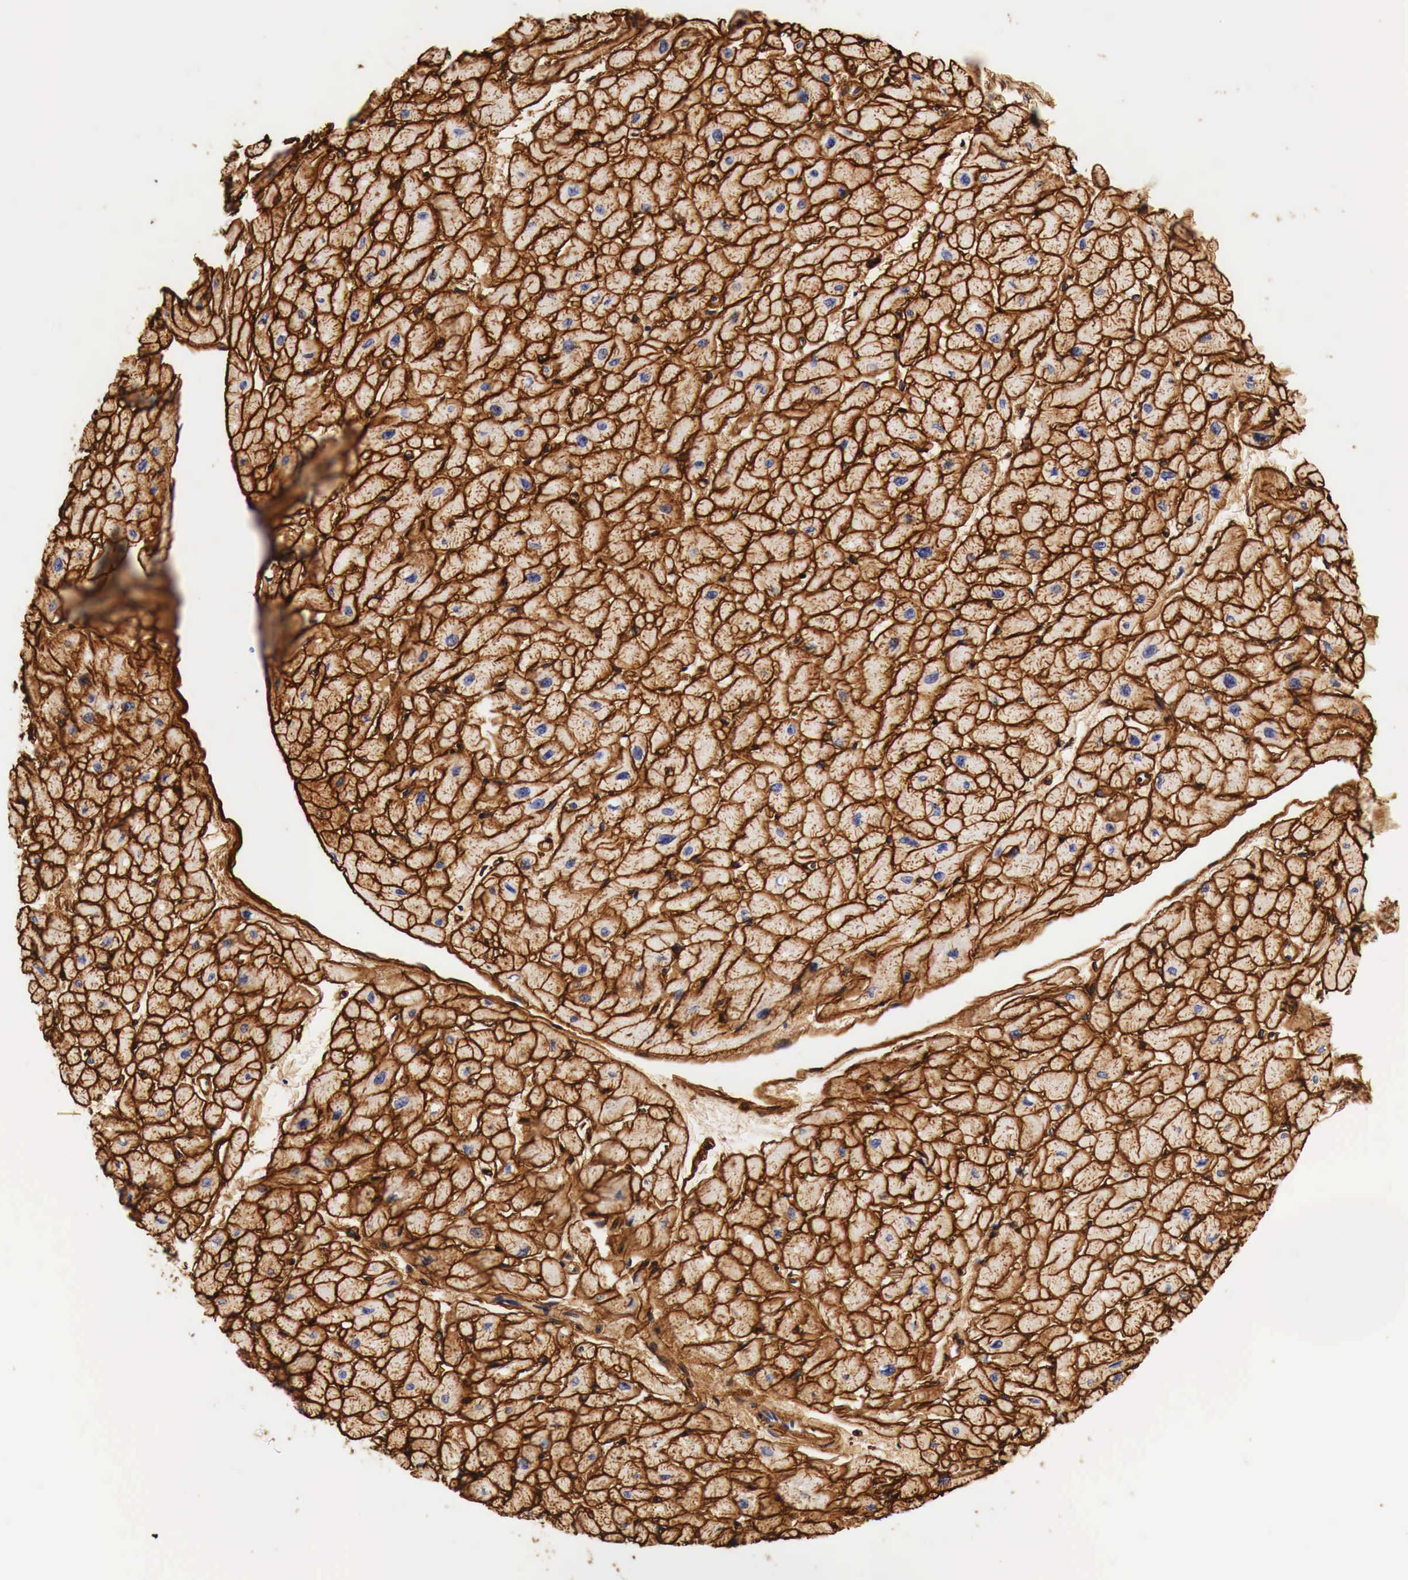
{"staining": {"intensity": "strong", "quantity": ">75%", "location": "cytoplasmic/membranous"}, "tissue": "heart muscle", "cell_type": "Cardiomyocytes", "image_type": "normal", "snomed": [{"axis": "morphology", "description": "Normal tissue, NOS"}, {"axis": "topography", "description": "Heart"}], "caption": "Approximately >75% of cardiomyocytes in benign human heart muscle exhibit strong cytoplasmic/membranous protein staining as visualized by brown immunohistochemical staining.", "gene": "LAMB2", "patient": {"sex": "male", "age": 45}}